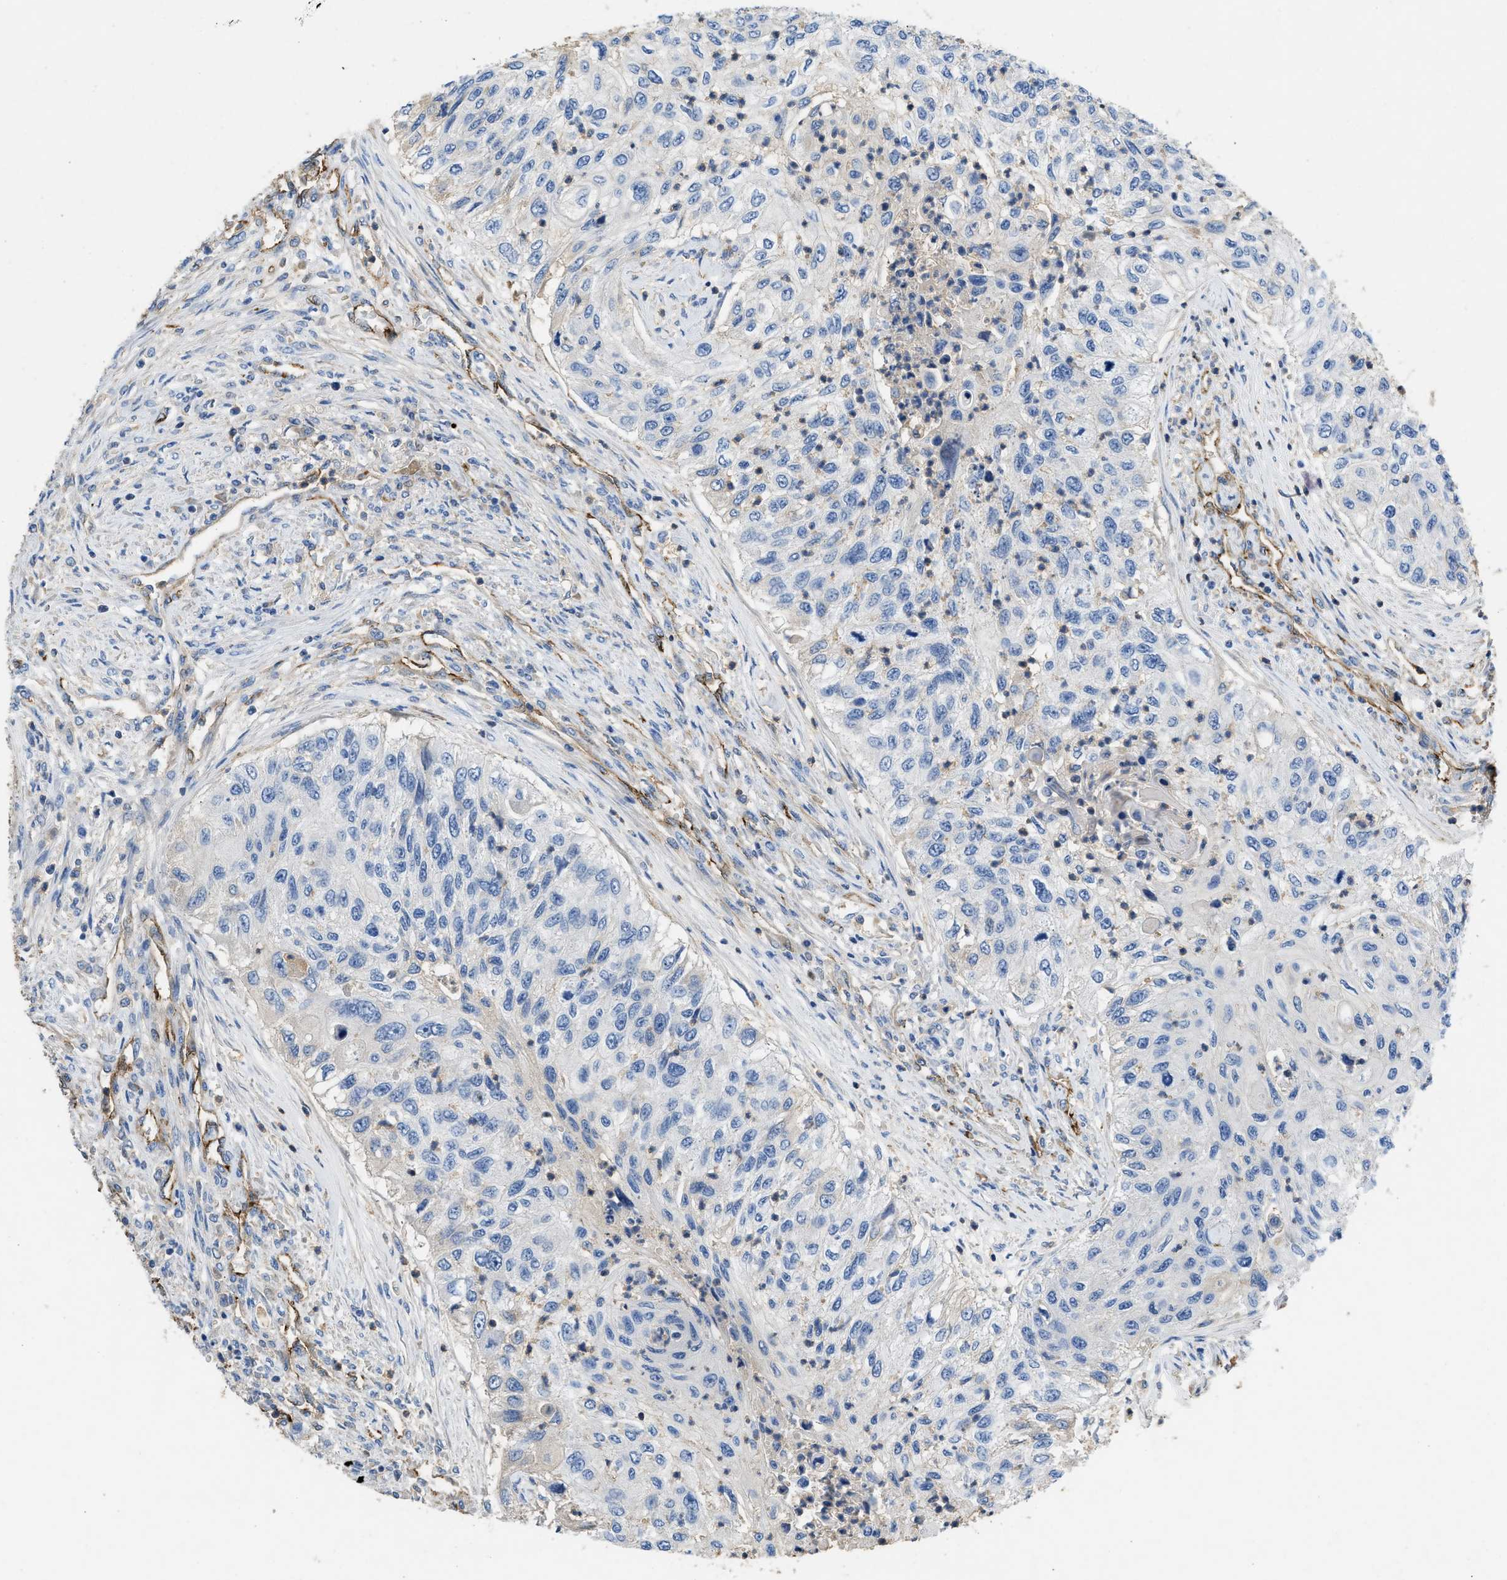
{"staining": {"intensity": "negative", "quantity": "none", "location": "none"}, "tissue": "urothelial cancer", "cell_type": "Tumor cells", "image_type": "cancer", "snomed": [{"axis": "morphology", "description": "Urothelial carcinoma, High grade"}, {"axis": "topography", "description": "Urinary bladder"}], "caption": "A micrograph of human high-grade urothelial carcinoma is negative for staining in tumor cells.", "gene": "SPEG", "patient": {"sex": "female", "age": 60}}